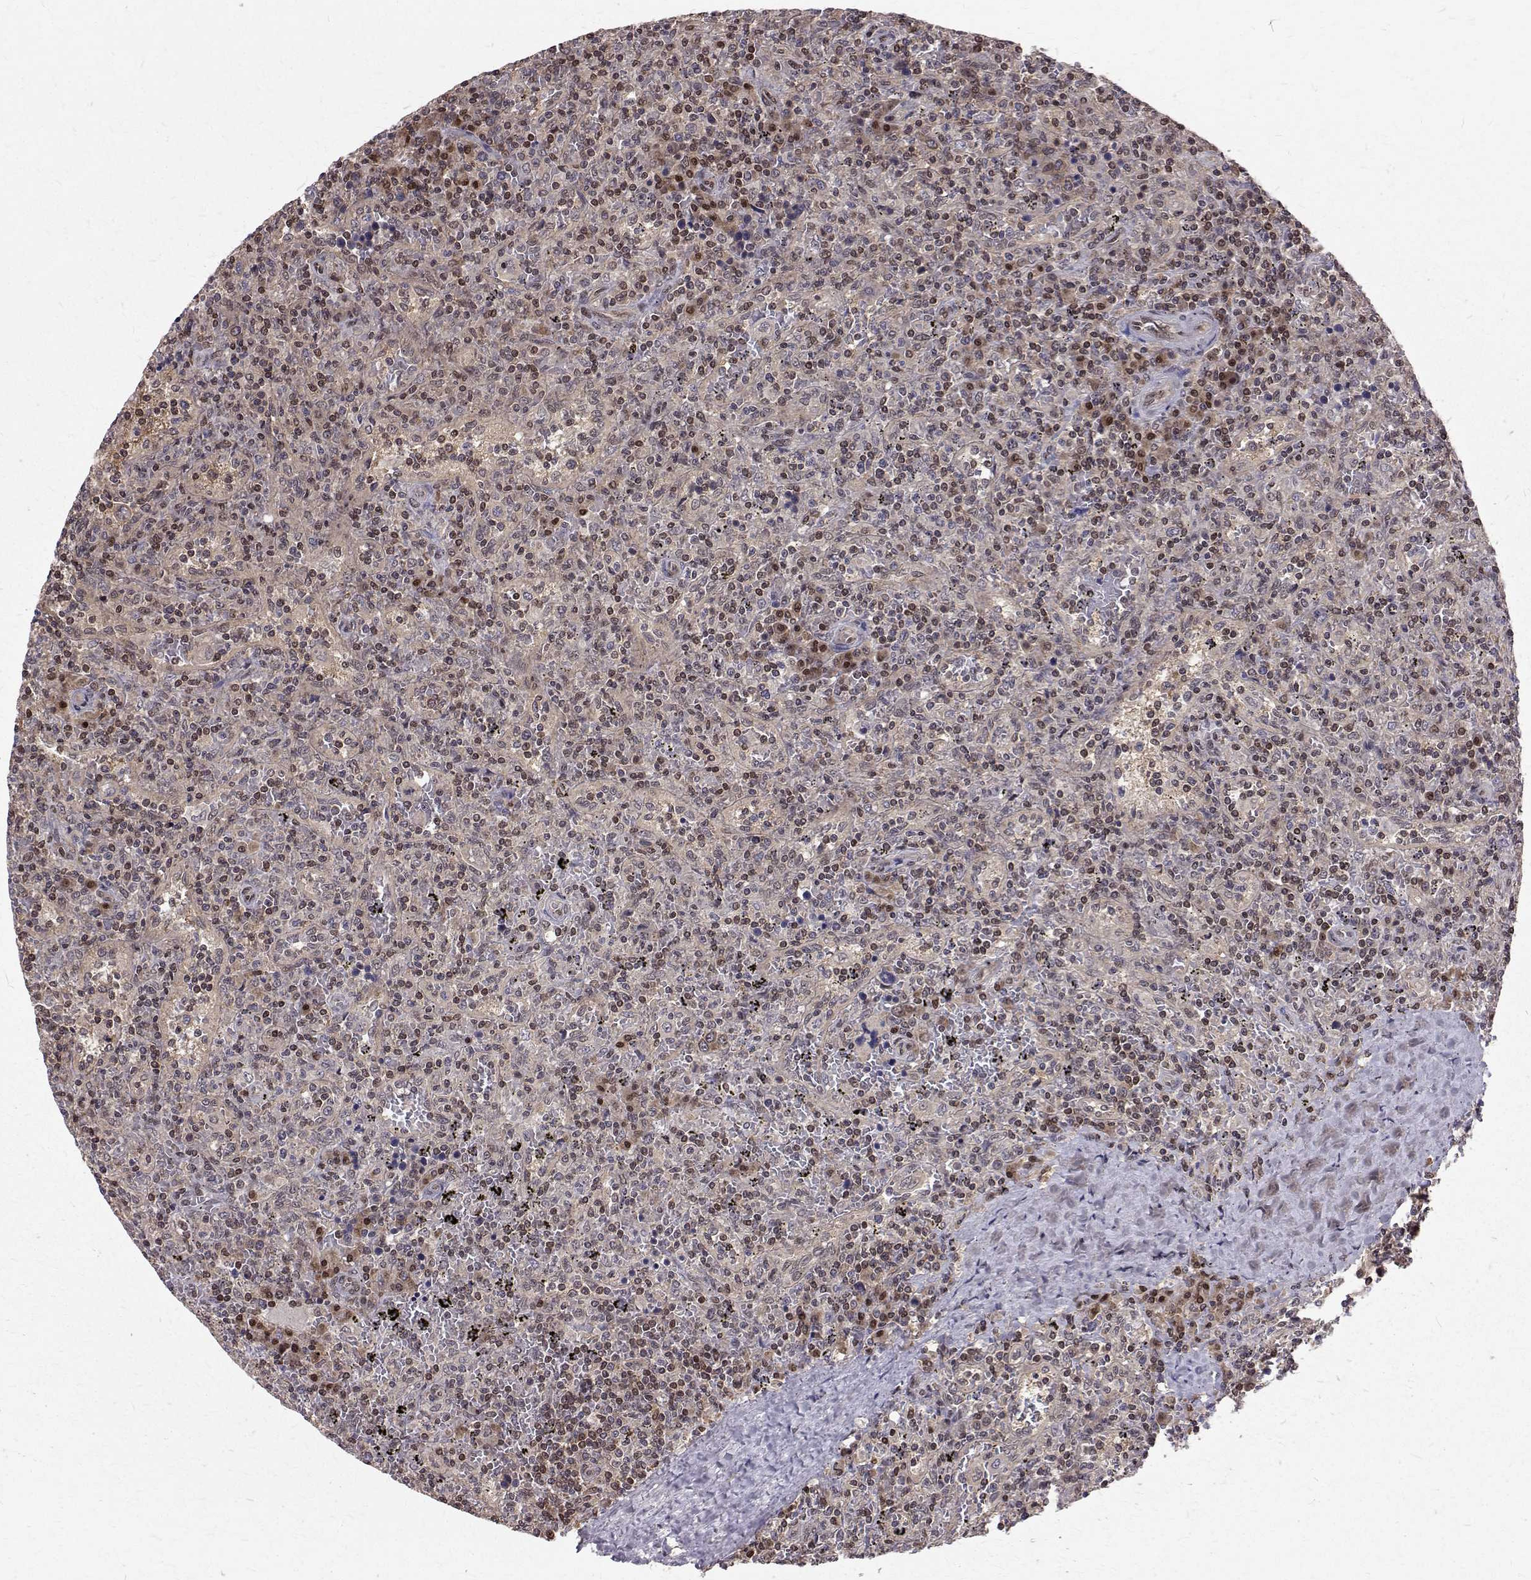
{"staining": {"intensity": "moderate", "quantity": "25%-75%", "location": "nuclear"}, "tissue": "lymphoma", "cell_type": "Tumor cells", "image_type": "cancer", "snomed": [{"axis": "morphology", "description": "Malignant lymphoma, non-Hodgkin's type, Low grade"}, {"axis": "topography", "description": "Spleen"}], "caption": "The photomicrograph displays staining of malignant lymphoma, non-Hodgkin's type (low-grade), revealing moderate nuclear protein staining (brown color) within tumor cells.", "gene": "NIF3L1", "patient": {"sex": "male", "age": 62}}